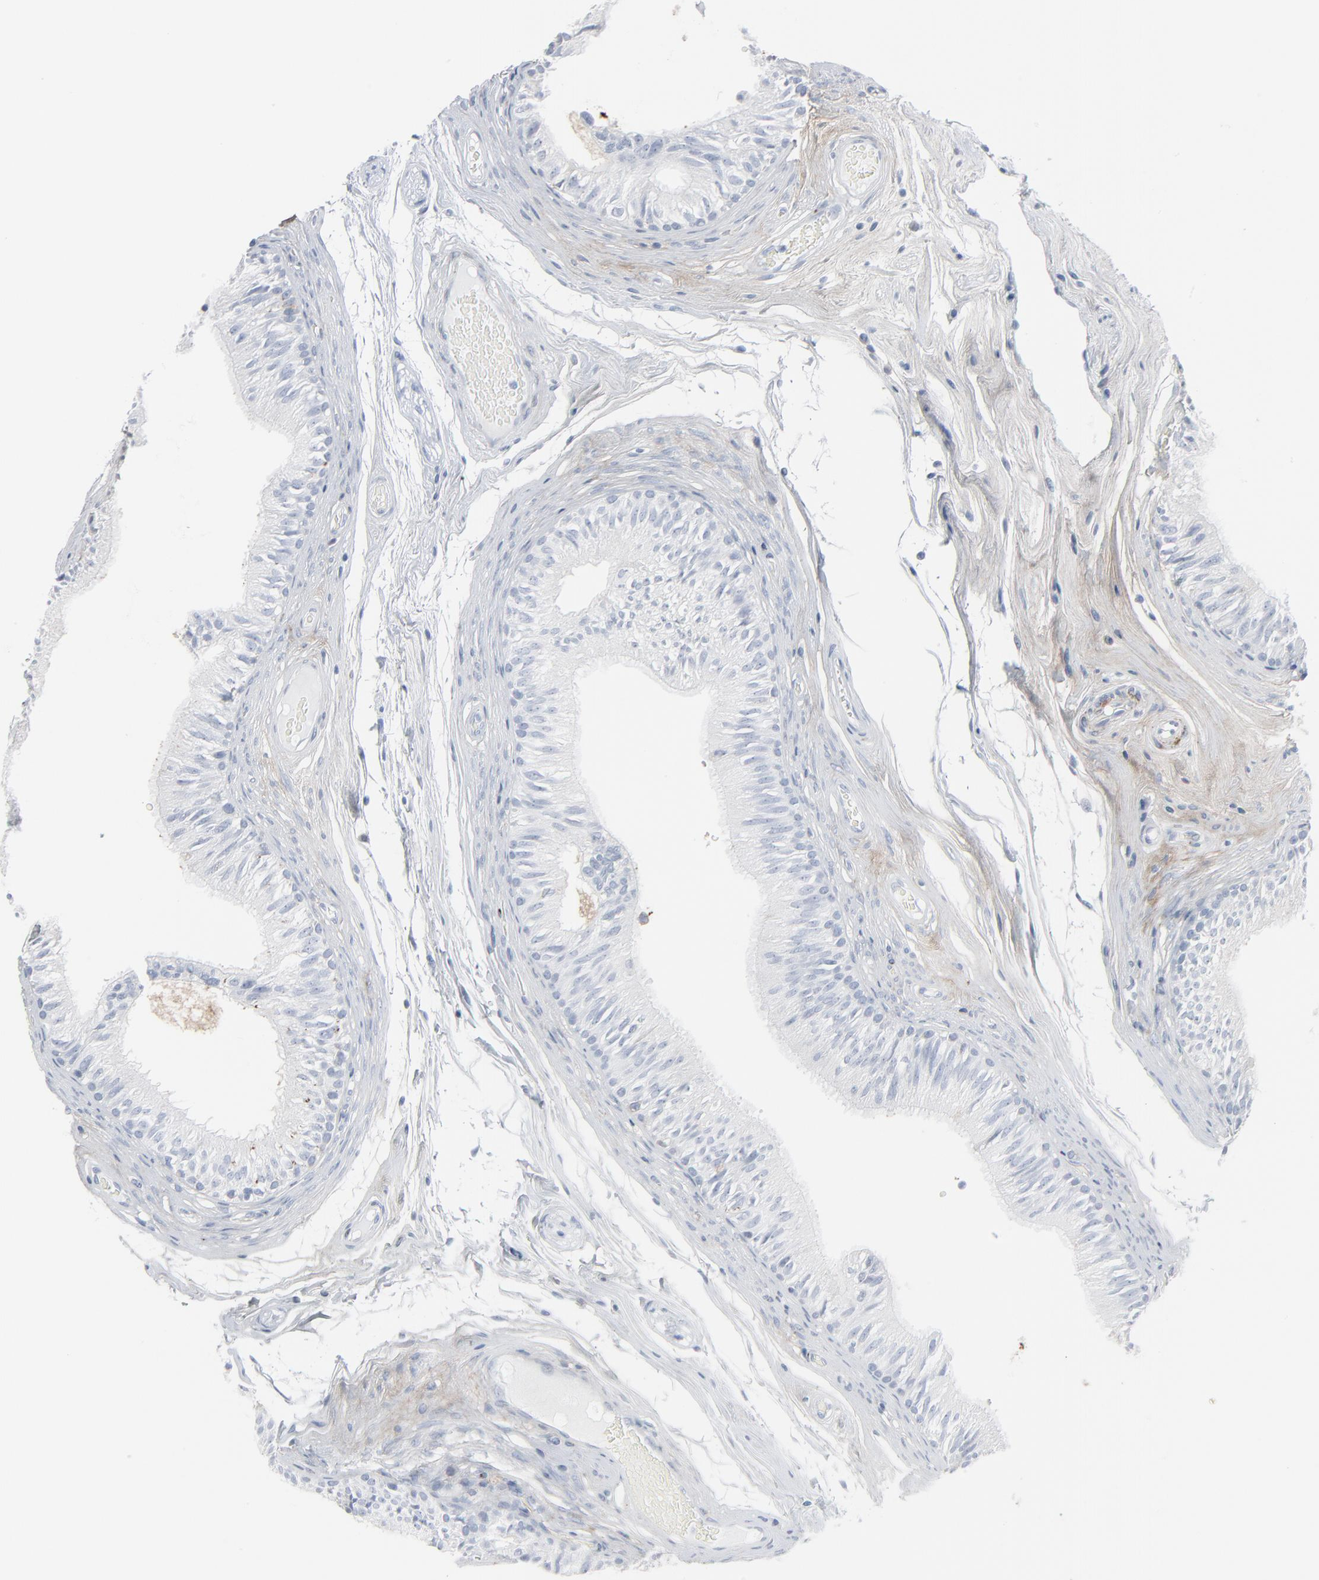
{"staining": {"intensity": "moderate", "quantity": ">75%", "location": "cytoplasmic/membranous"}, "tissue": "epididymis", "cell_type": "Glandular cells", "image_type": "normal", "snomed": [{"axis": "morphology", "description": "Normal tissue, NOS"}, {"axis": "topography", "description": "Testis"}, {"axis": "topography", "description": "Epididymis"}], "caption": "Benign epididymis was stained to show a protein in brown. There is medium levels of moderate cytoplasmic/membranous staining in about >75% of glandular cells.", "gene": "BGN", "patient": {"sex": "male", "age": 36}}